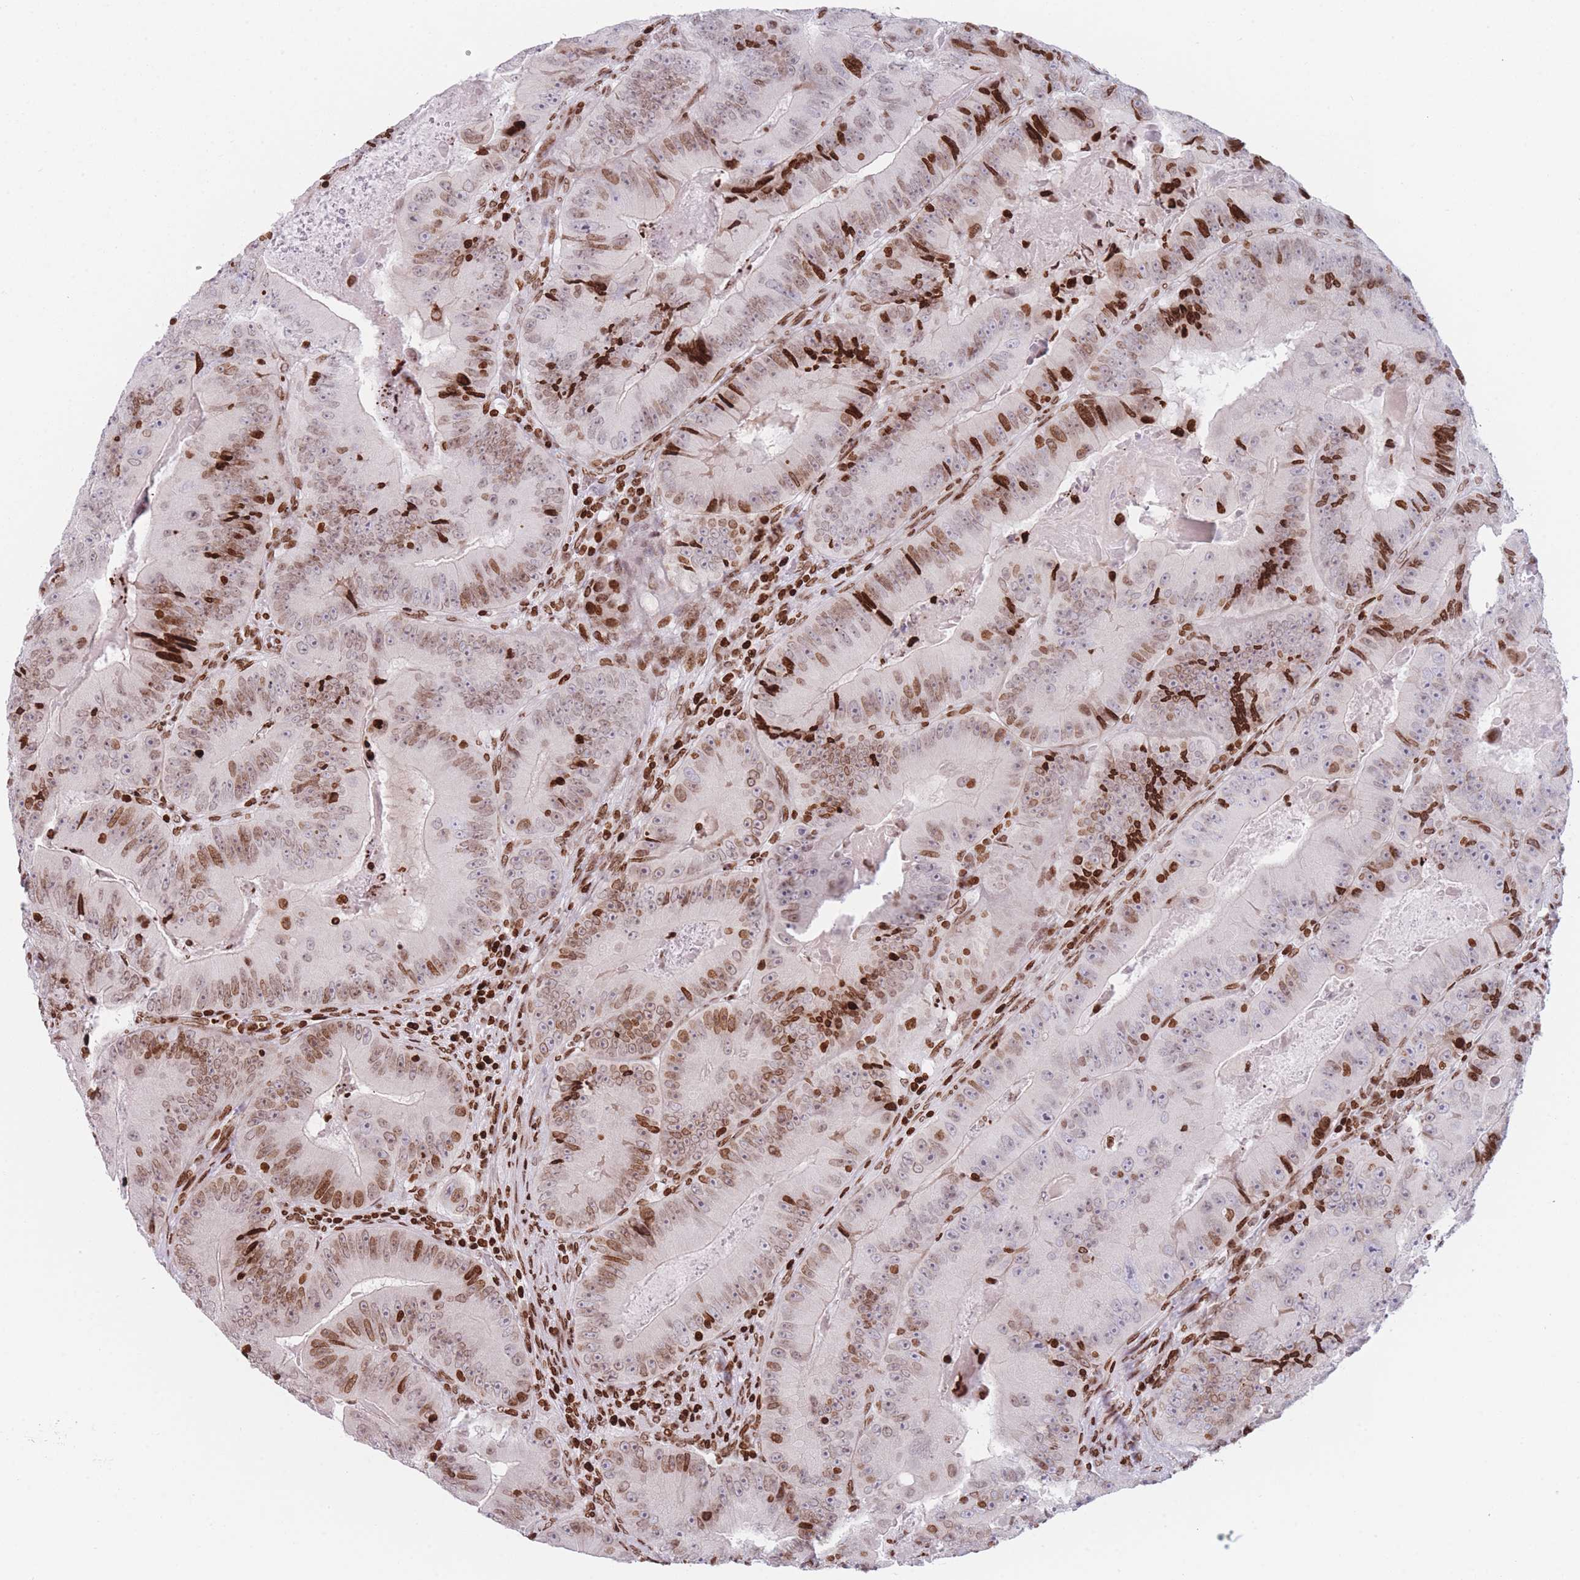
{"staining": {"intensity": "moderate", "quantity": ">75%", "location": "nuclear"}, "tissue": "colorectal cancer", "cell_type": "Tumor cells", "image_type": "cancer", "snomed": [{"axis": "morphology", "description": "Adenocarcinoma, NOS"}, {"axis": "topography", "description": "Colon"}], "caption": "Tumor cells display moderate nuclear expression in approximately >75% of cells in adenocarcinoma (colorectal).", "gene": "AK9", "patient": {"sex": "female", "age": 86}}